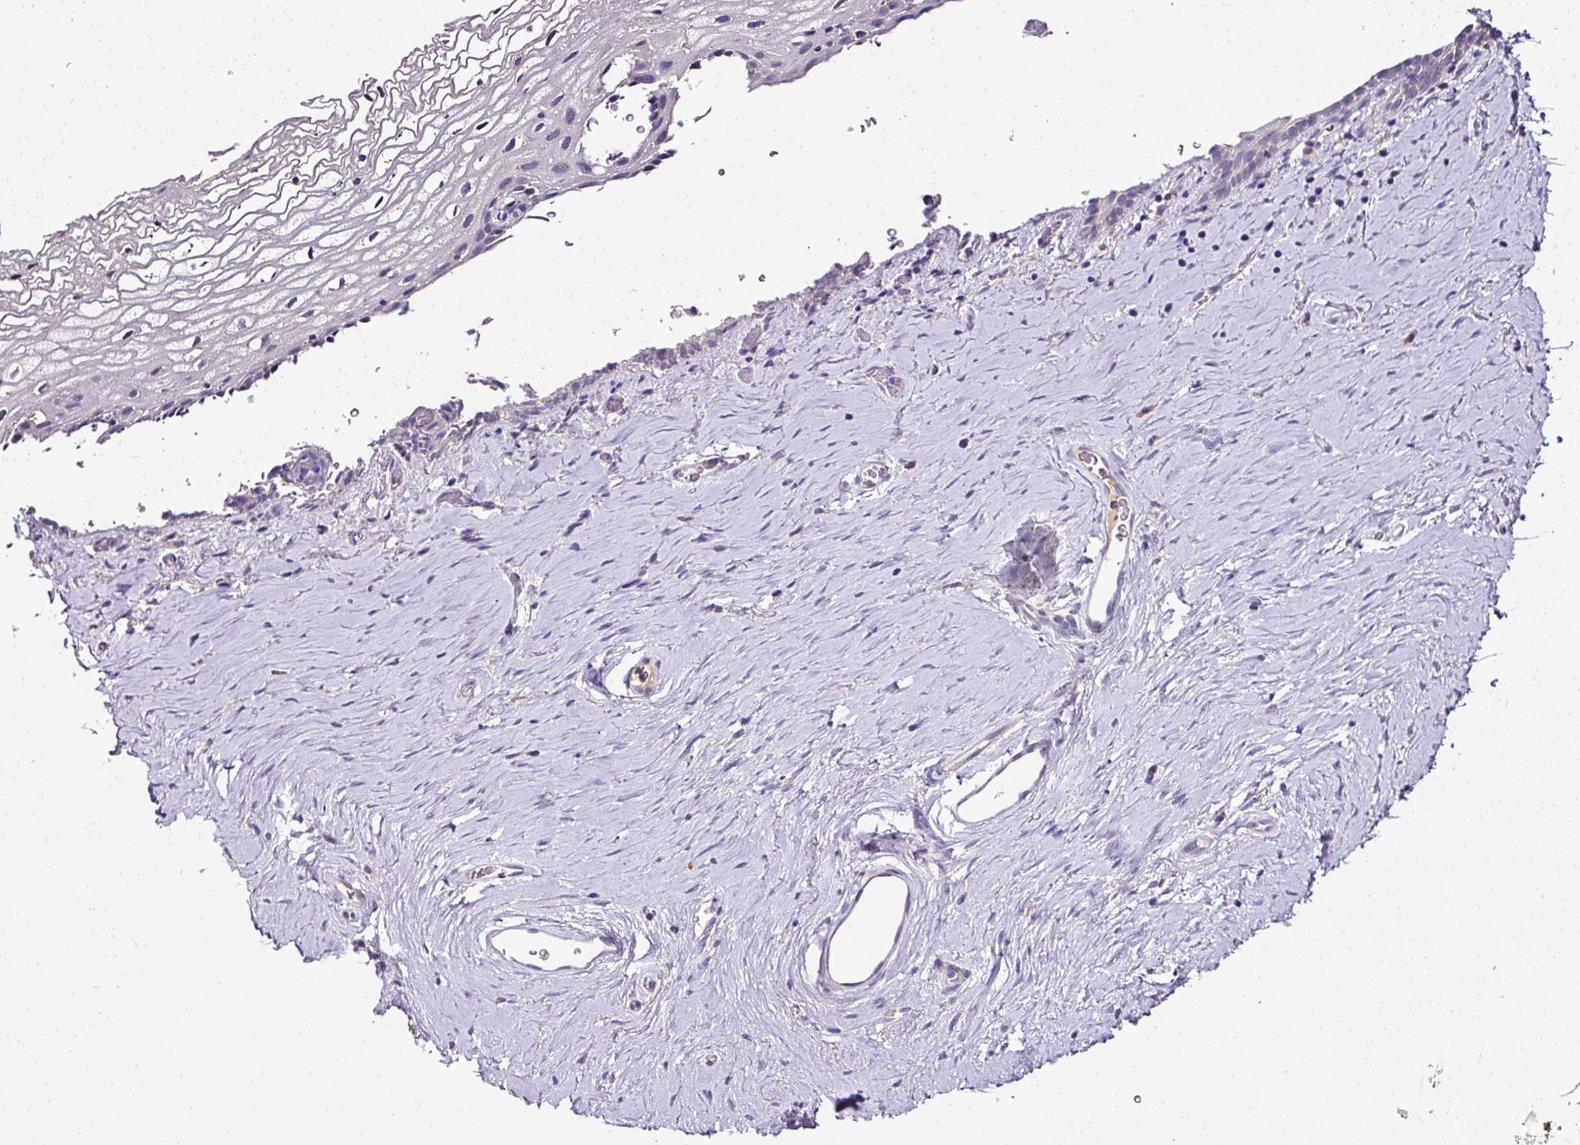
{"staining": {"intensity": "moderate", "quantity": "<25%", "location": "cytoplasmic/membranous"}, "tissue": "vagina", "cell_type": "Squamous epithelial cells", "image_type": "normal", "snomed": [{"axis": "morphology", "description": "Normal tissue, NOS"}, {"axis": "morphology", "description": "Adenocarcinoma, NOS"}, {"axis": "topography", "description": "Rectum"}, {"axis": "topography", "description": "Vagina"}, {"axis": "topography", "description": "Peripheral nerve tissue"}], "caption": "A brown stain shows moderate cytoplasmic/membranous positivity of a protein in squamous epithelial cells of unremarkable vagina.", "gene": "SKIC2", "patient": {"sex": "female", "age": 71}}